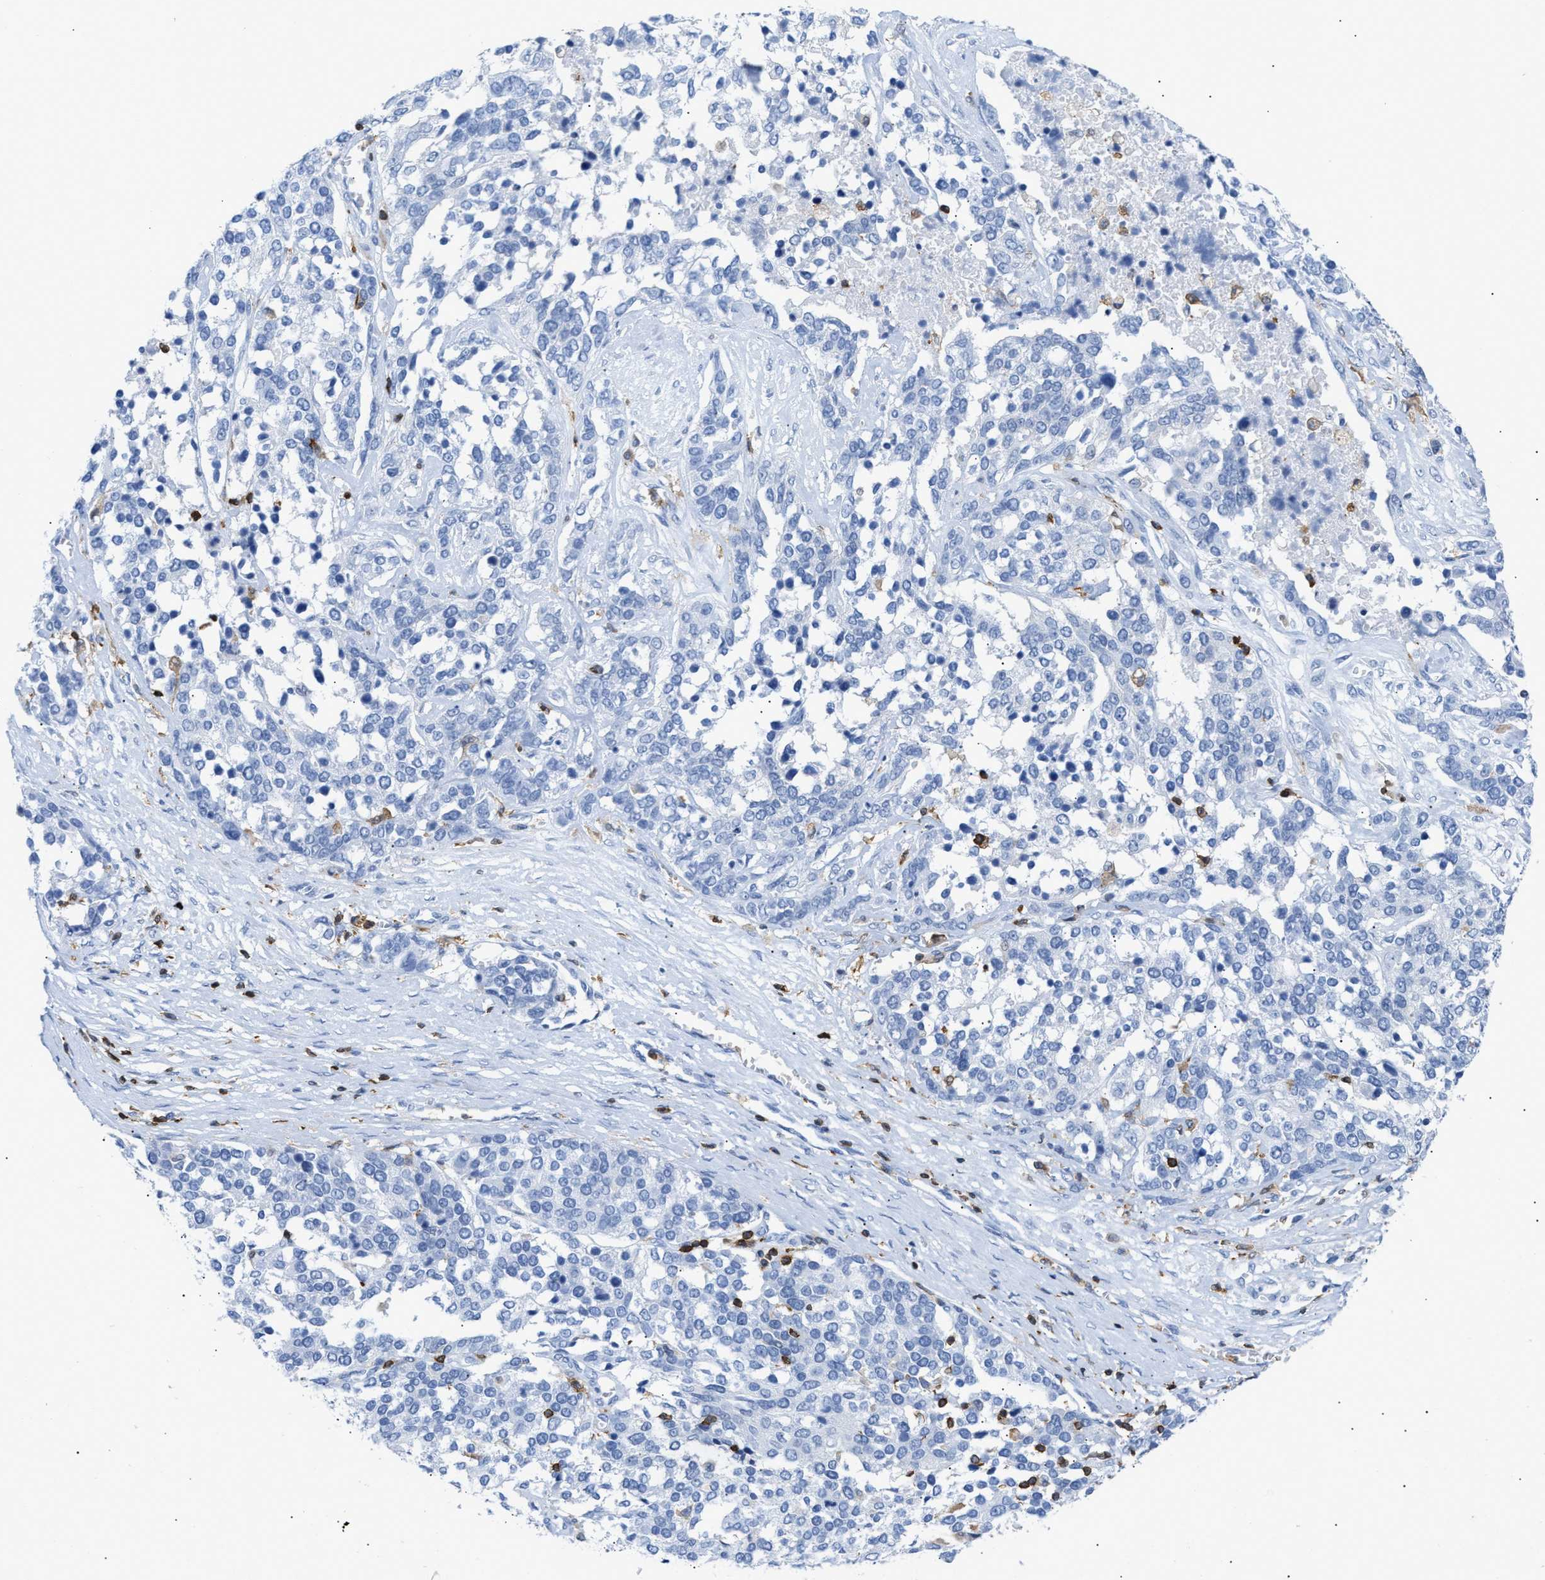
{"staining": {"intensity": "negative", "quantity": "none", "location": "none"}, "tissue": "ovarian cancer", "cell_type": "Tumor cells", "image_type": "cancer", "snomed": [{"axis": "morphology", "description": "Cystadenocarcinoma, serous, NOS"}, {"axis": "topography", "description": "Ovary"}], "caption": "Protein analysis of serous cystadenocarcinoma (ovarian) reveals no significant staining in tumor cells.", "gene": "LCP1", "patient": {"sex": "female", "age": 44}}